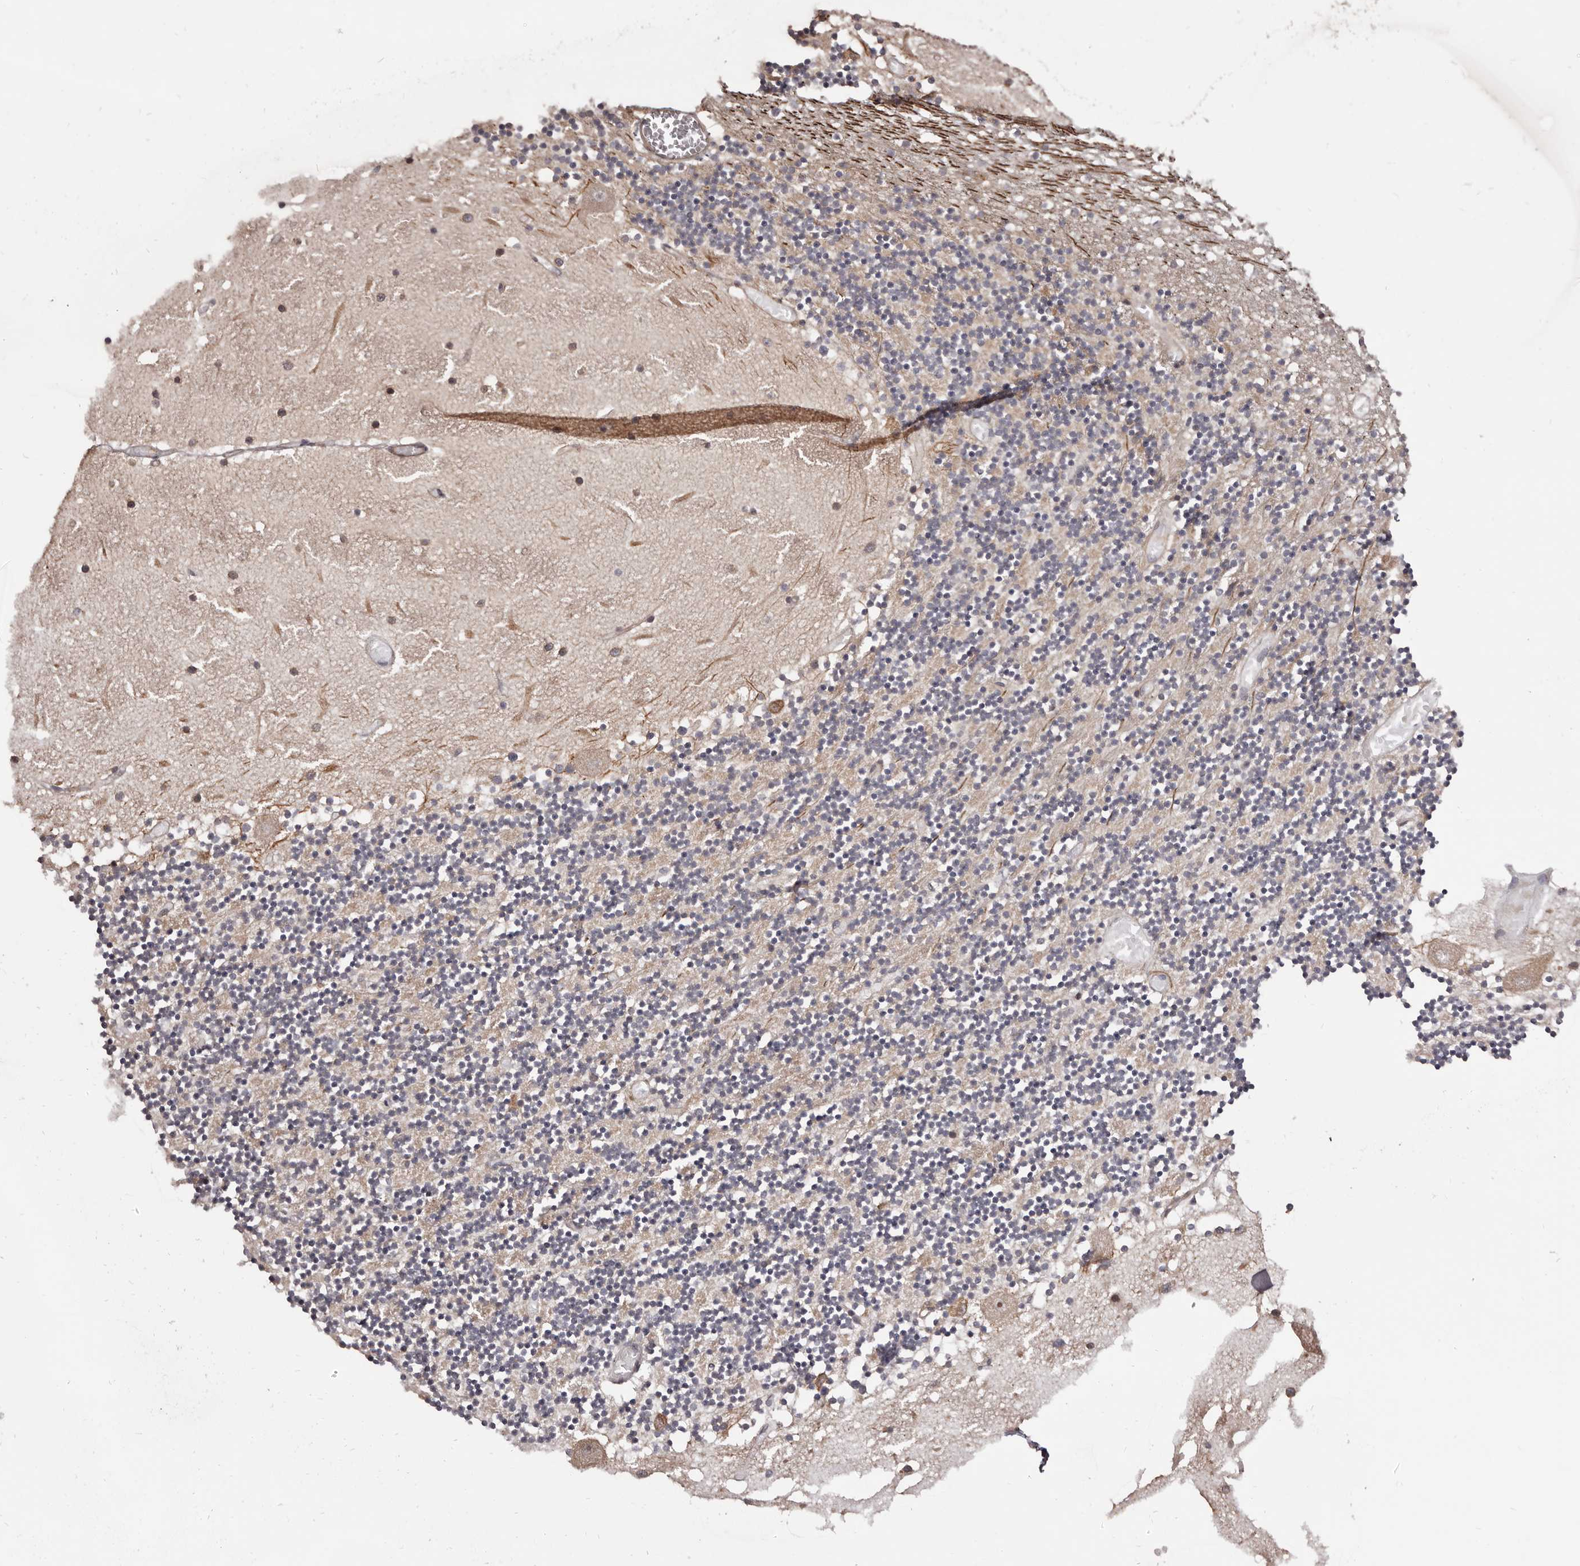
{"staining": {"intensity": "weak", "quantity": "<25%", "location": "cytoplasmic/membranous"}, "tissue": "cerebellum", "cell_type": "Cells in granular layer", "image_type": "normal", "snomed": [{"axis": "morphology", "description": "Normal tissue, NOS"}, {"axis": "topography", "description": "Cerebellum"}], "caption": "IHC of benign cerebellum demonstrates no staining in cells in granular layer. The staining is performed using DAB (3,3'-diaminobenzidine) brown chromogen with nuclei counter-stained in using hematoxylin.", "gene": "NOL12", "patient": {"sex": "female", "age": 28}}